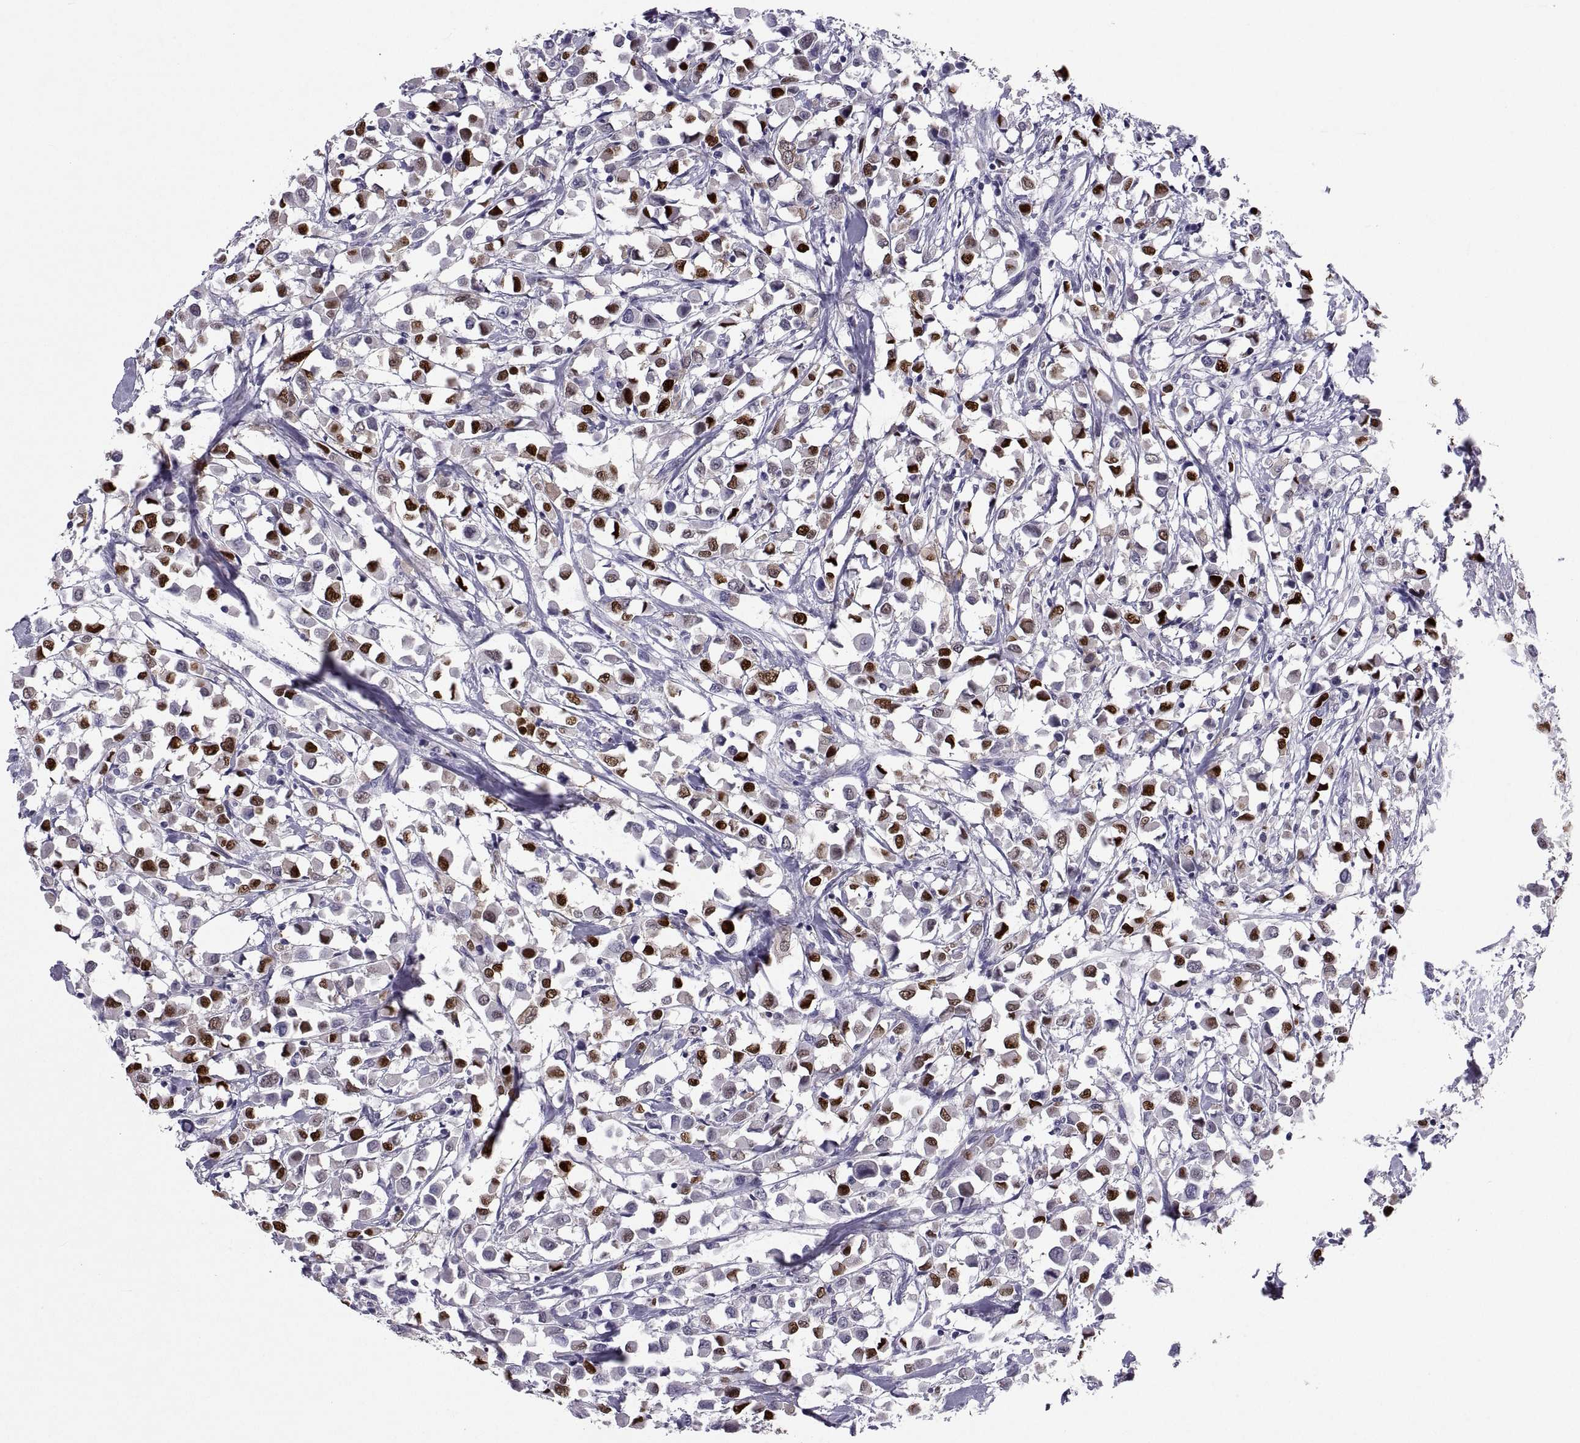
{"staining": {"intensity": "strong", "quantity": "25%-75%", "location": "nuclear"}, "tissue": "breast cancer", "cell_type": "Tumor cells", "image_type": "cancer", "snomed": [{"axis": "morphology", "description": "Duct carcinoma"}, {"axis": "topography", "description": "Breast"}], "caption": "Tumor cells exhibit high levels of strong nuclear expression in approximately 25%-75% of cells in human breast cancer (invasive ductal carcinoma).", "gene": "SOX21", "patient": {"sex": "female", "age": 61}}